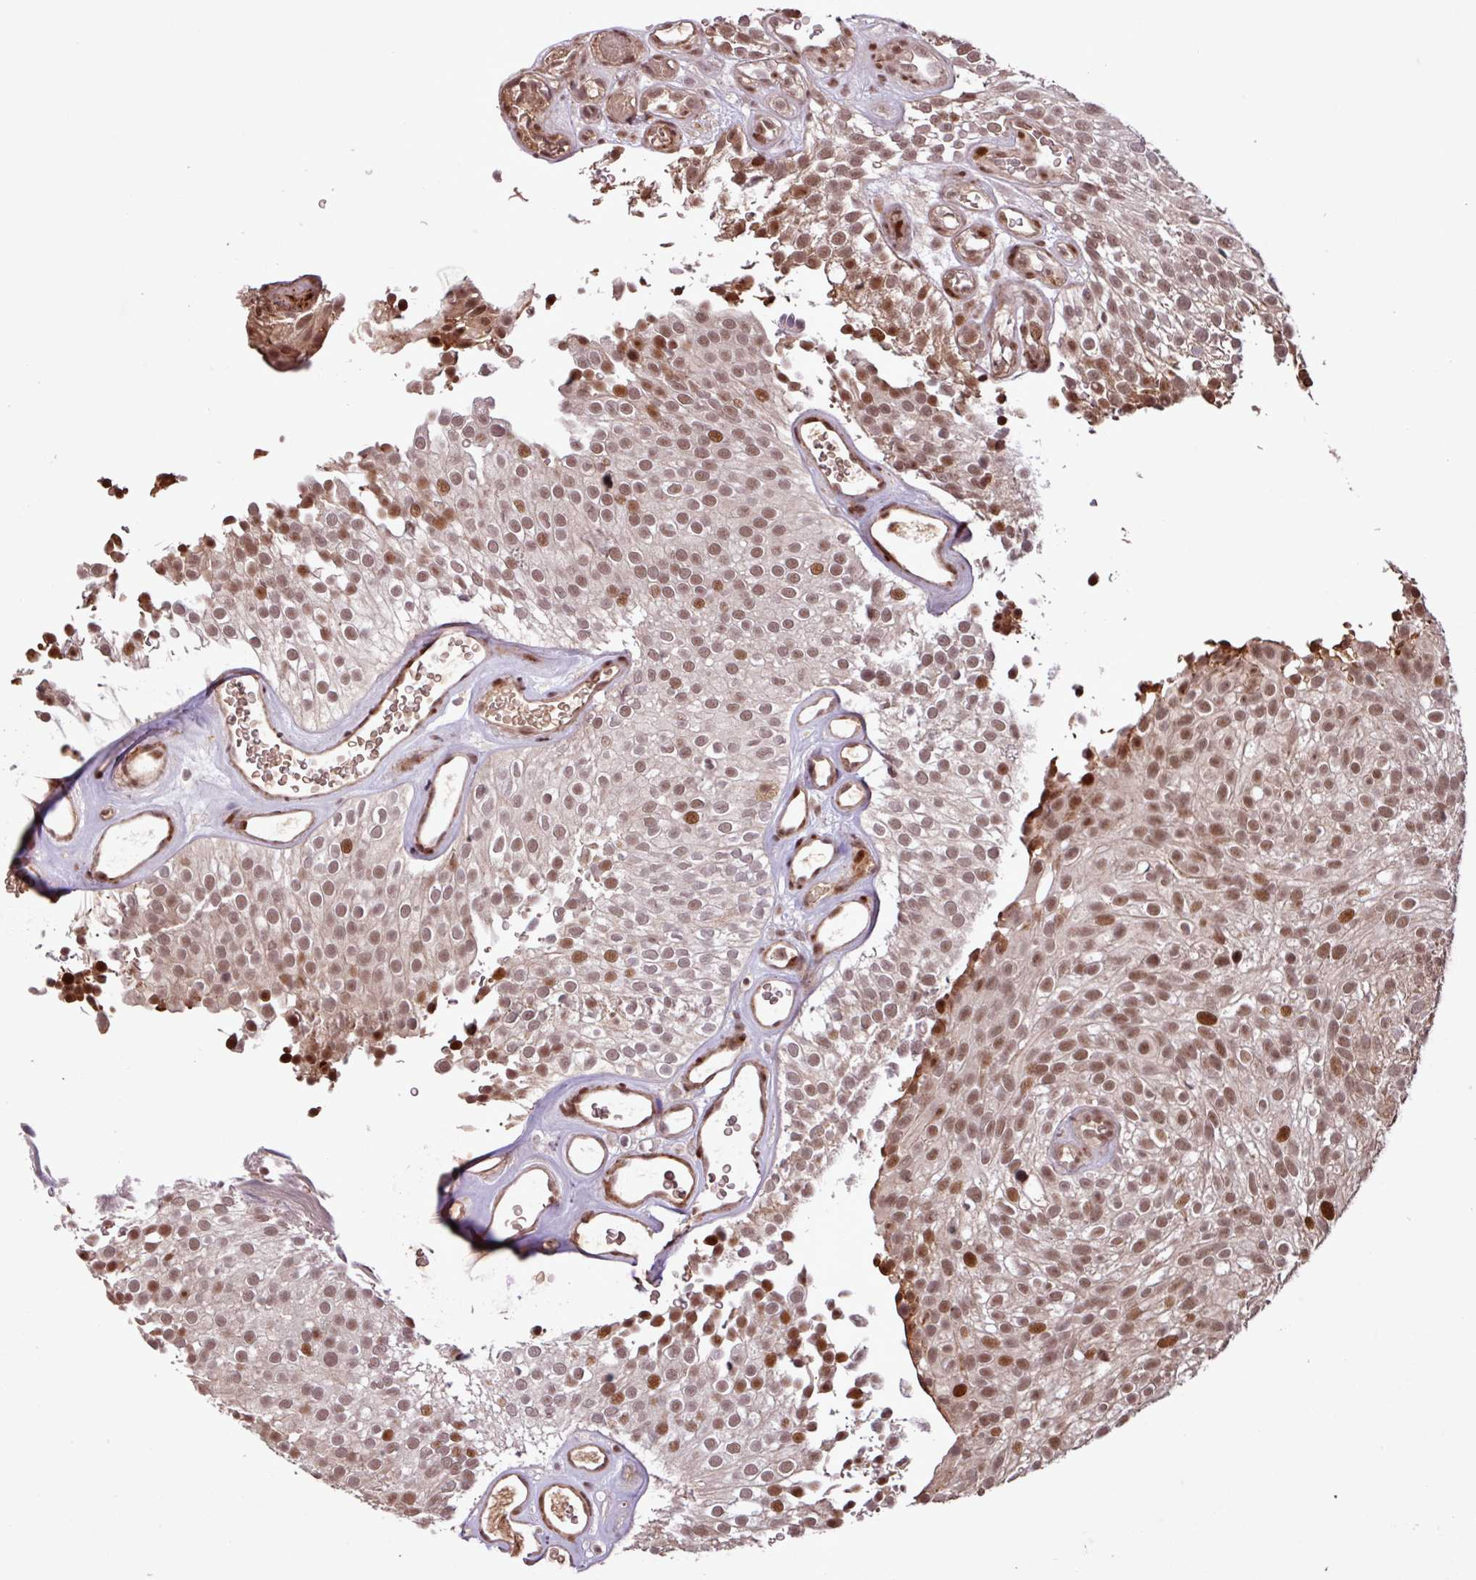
{"staining": {"intensity": "moderate", "quantity": ">75%", "location": "nuclear"}, "tissue": "urothelial cancer", "cell_type": "Tumor cells", "image_type": "cancer", "snomed": [{"axis": "morphology", "description": "Urothelial carcinoma, Low grade"}, {"axis": "topography", "description": "Urinary bladder"}], "caption": "Immunohistochemistry photomicrograph of urothelial cancer stained for a protein (brown), which shows medium levels of moderate nuclear expression in about >75% of tumor cells.", "gene": "SLC22A24", "patient": {"sex": "male", "age": 78}}